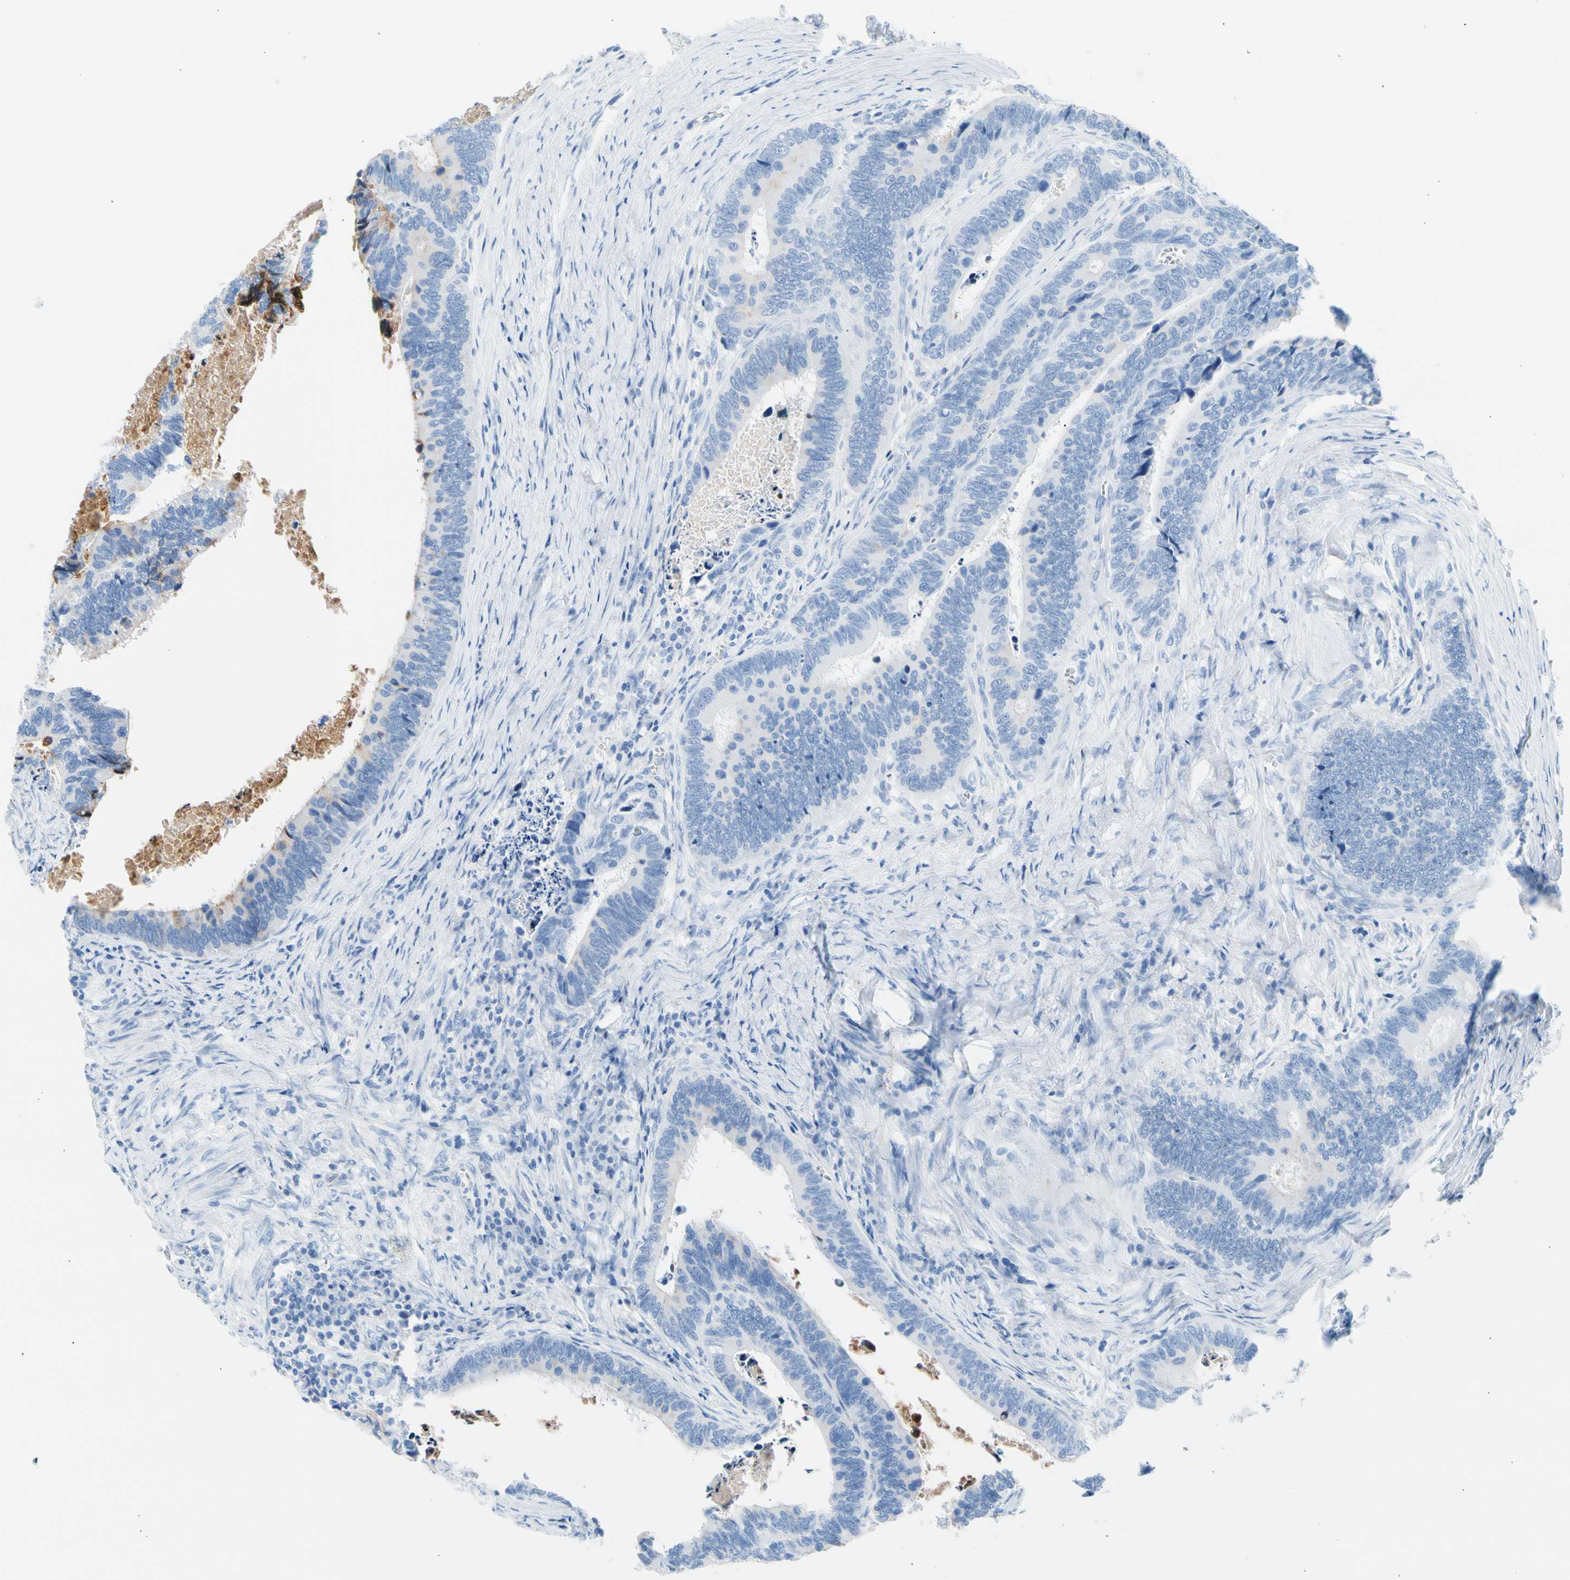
{"staining": {"intensity": "negative", "quantity": "none", "location": "none"}, "tissue": "colorectal cancer", "cell_type": "Tumor cells", "image_type": "cancer", "snomed": [{"axis": "morphology", "description": "Adenocarcinoma, NOS"}, {"axis": "topography", "description": "Colon"}], "caption": "A photomicrograph of adenocarcinoma (colorectal) stained for a protein demonstrates no brown staining in tumor cells. (DAB immunohistochemistry with hematoxylin counter stain).", "gene": "CEL", "patient": {"sex": "male", "age": 72}}